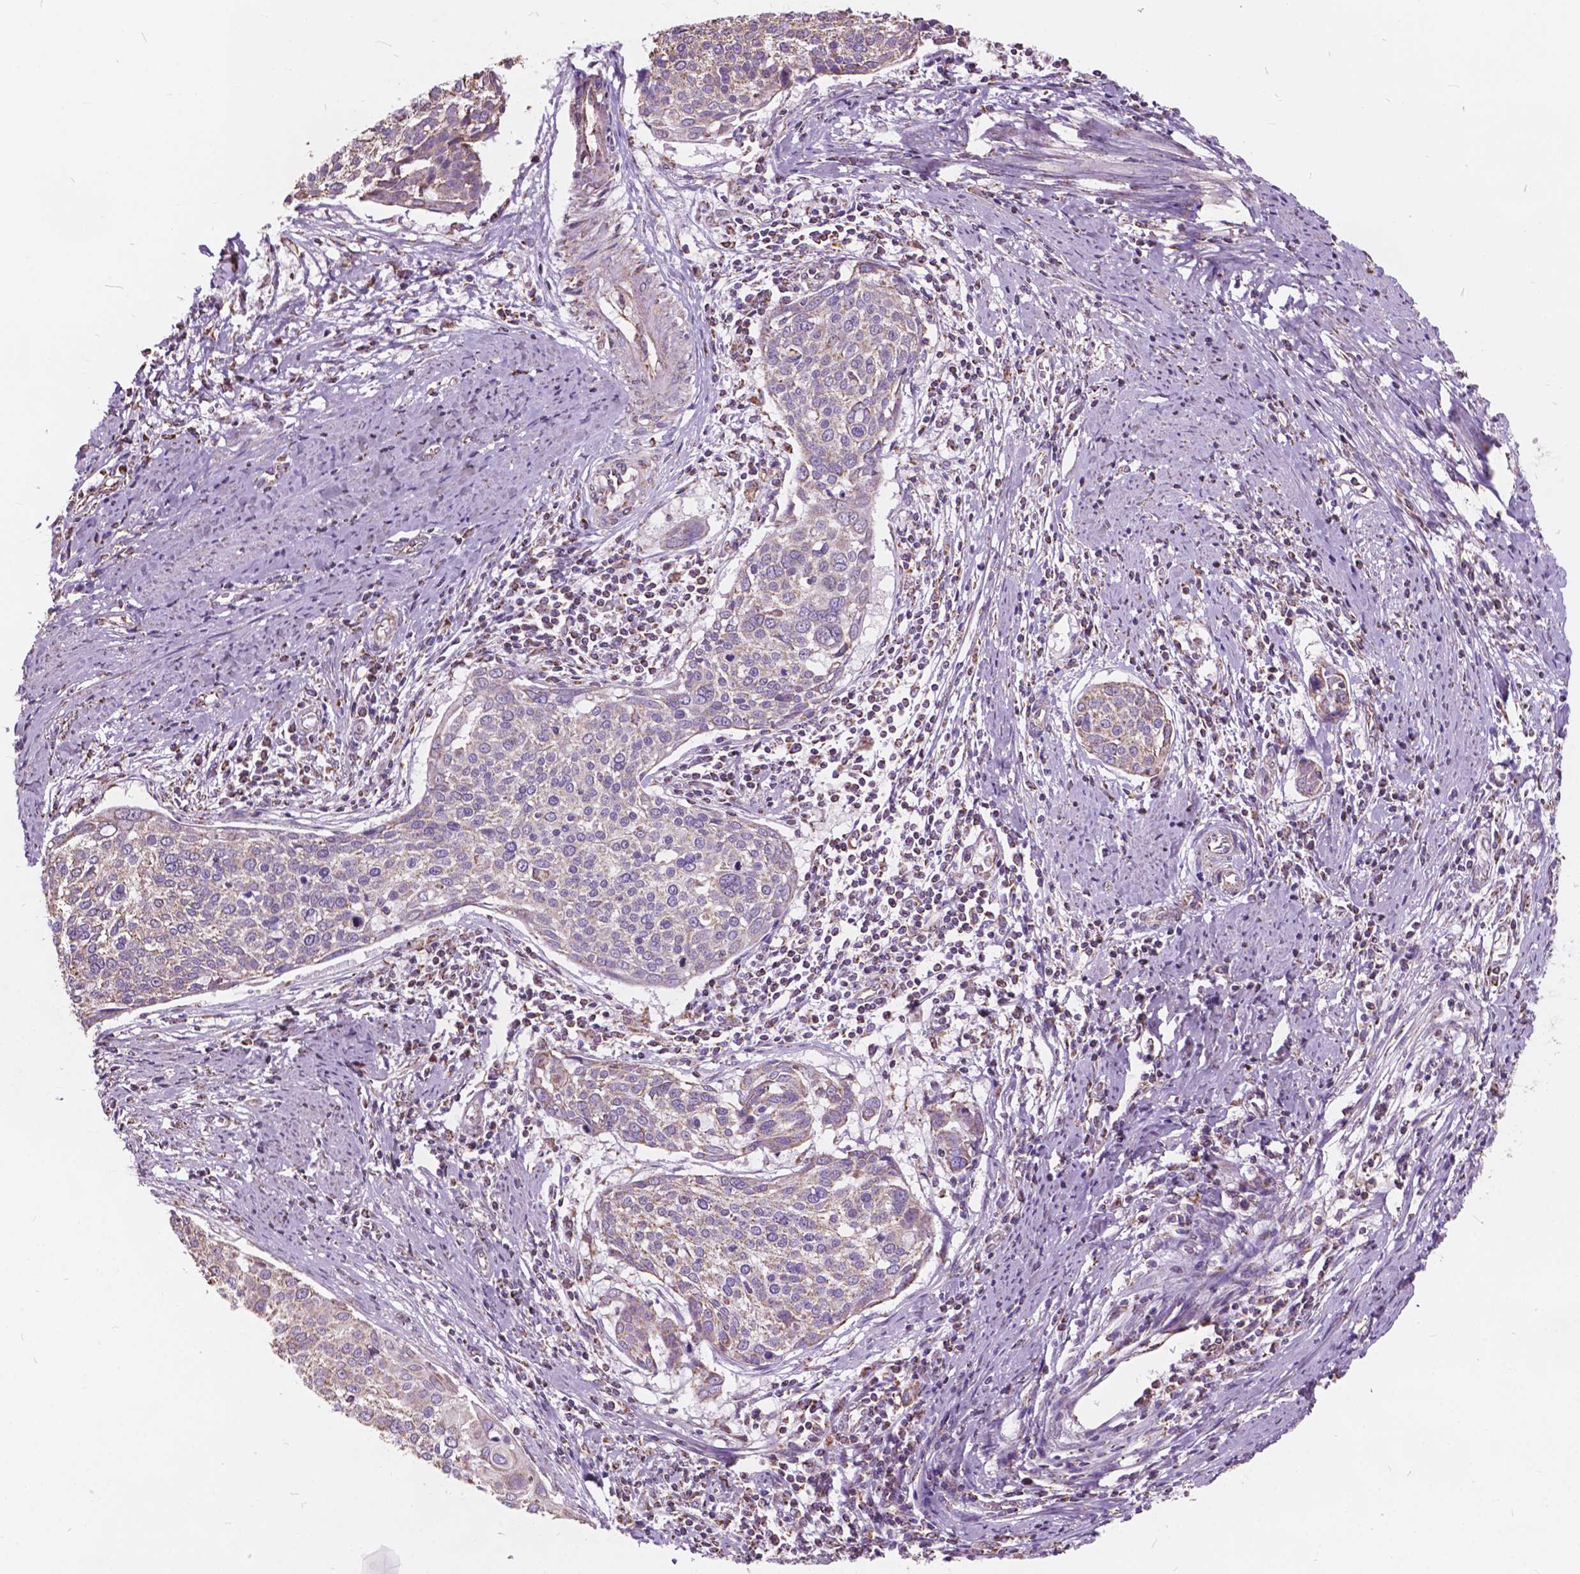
{"staining": {"intensity": "weak", "quantity": "25%-75%", "location": "cytoplasmic/membranous"}, "tissue": "cervical cancer", "cell_type": "Tumor cells", "image_type": "cancer", "snomed": [{"axis": "morphology", "description": "Squamous cell carcinoma, NOS"}, {"axis": "topography", "description": "Cervix"}], "caption": "A brown stain shows weak cytoplasmic/membranous expression of a protein in cervical cancer tumor cells.", "gene": "SCOC", "patient": {"sex": "female", "age": 39}}